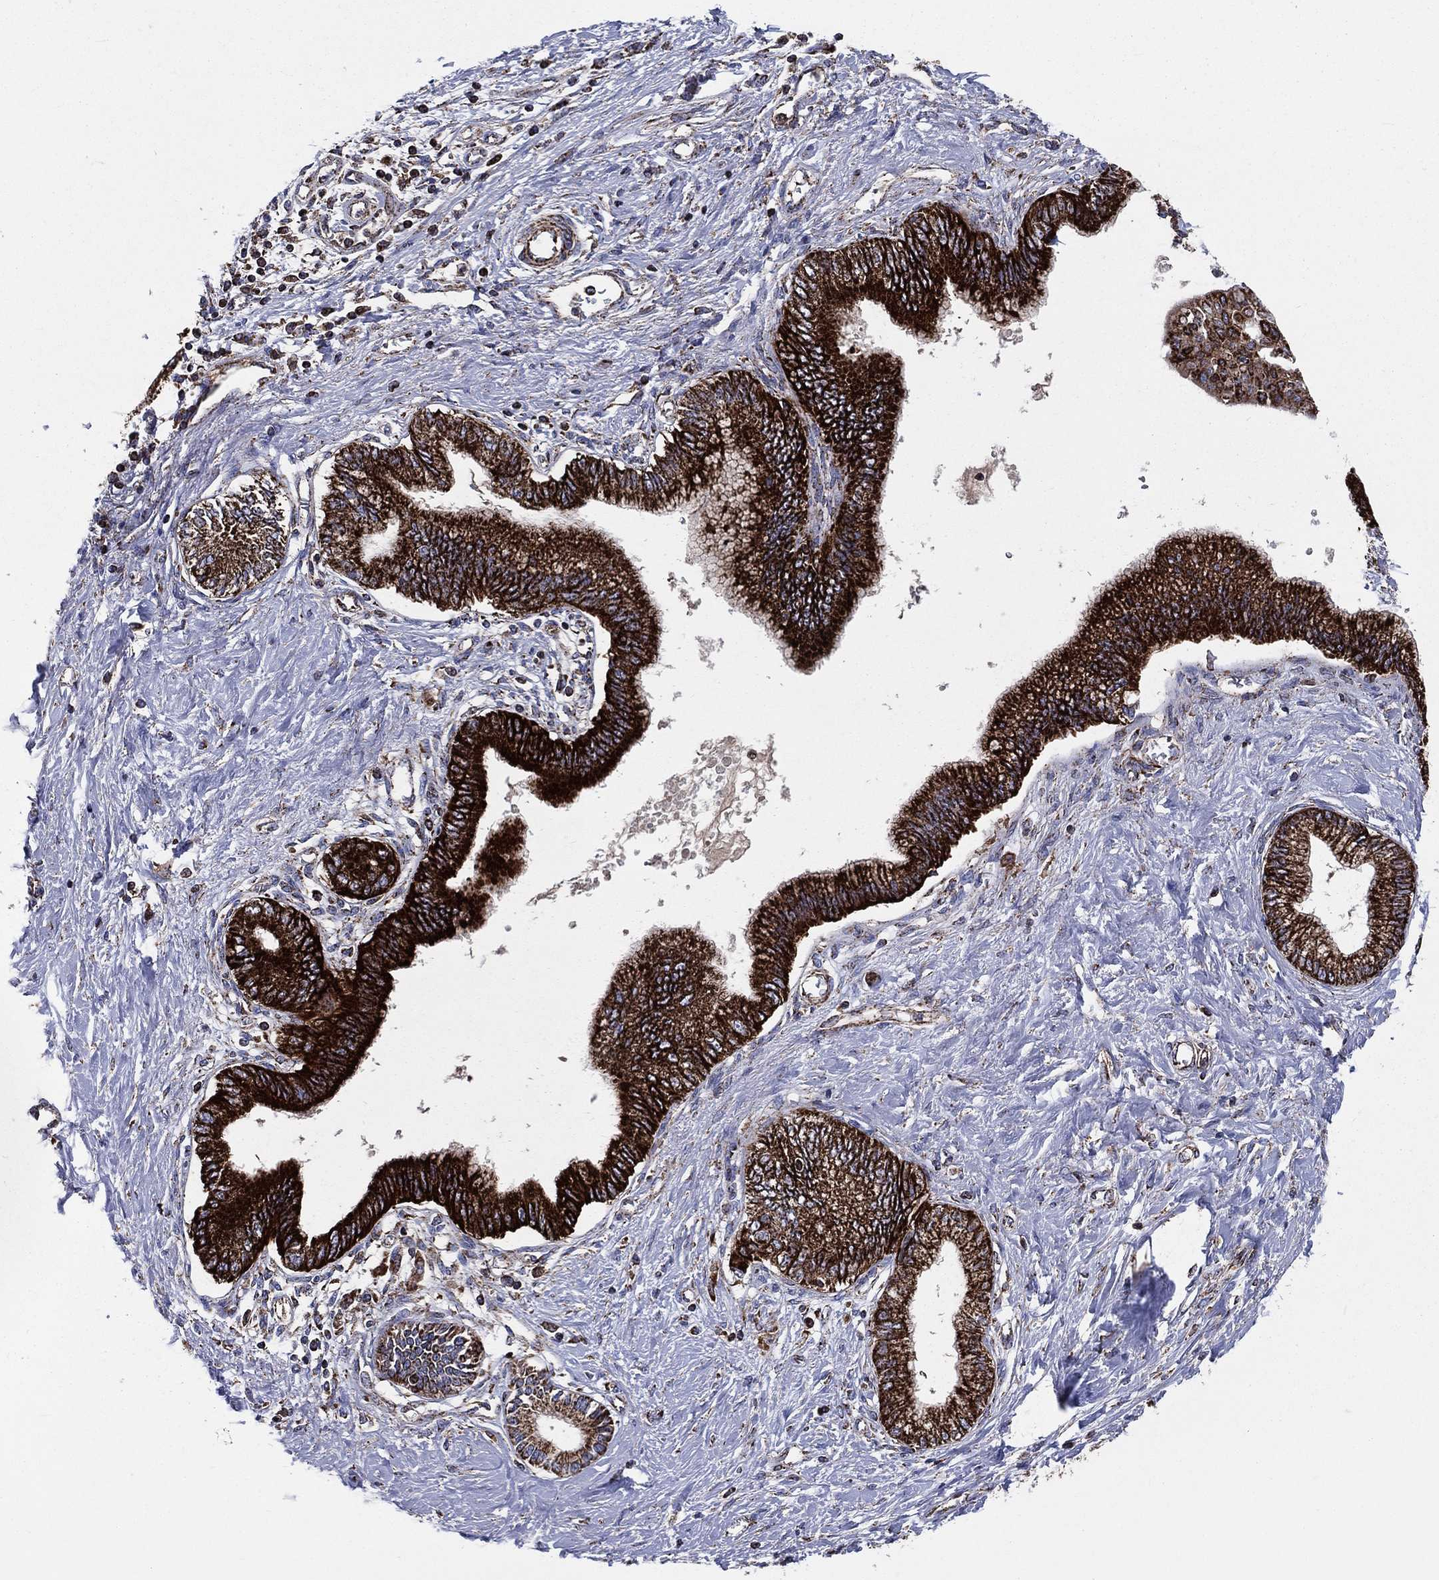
{"staining": {"intensity": "strong", "quantity": ">75%", "location": "cytoplasmic/membranous"}, "tissue": "pancreatic cancer", "cell_type": "Tumor cells", "image_type": "cancer", "snomed": [{"axis": "morphology", "description": "Adenocarcinoma, NOS"}, {"axis": "topography", "description": "Pancreas"}], "caption": "Immunohistochemistry histopathology image of human pancreatic adenocarcinoma stained for a protein (brown), which displays high levels of strong cytoplasmic/membranous expression in about >75% of tumor cells.", "gene": "ANKRD37", "patient": {"sex": "female", "age": 77}}